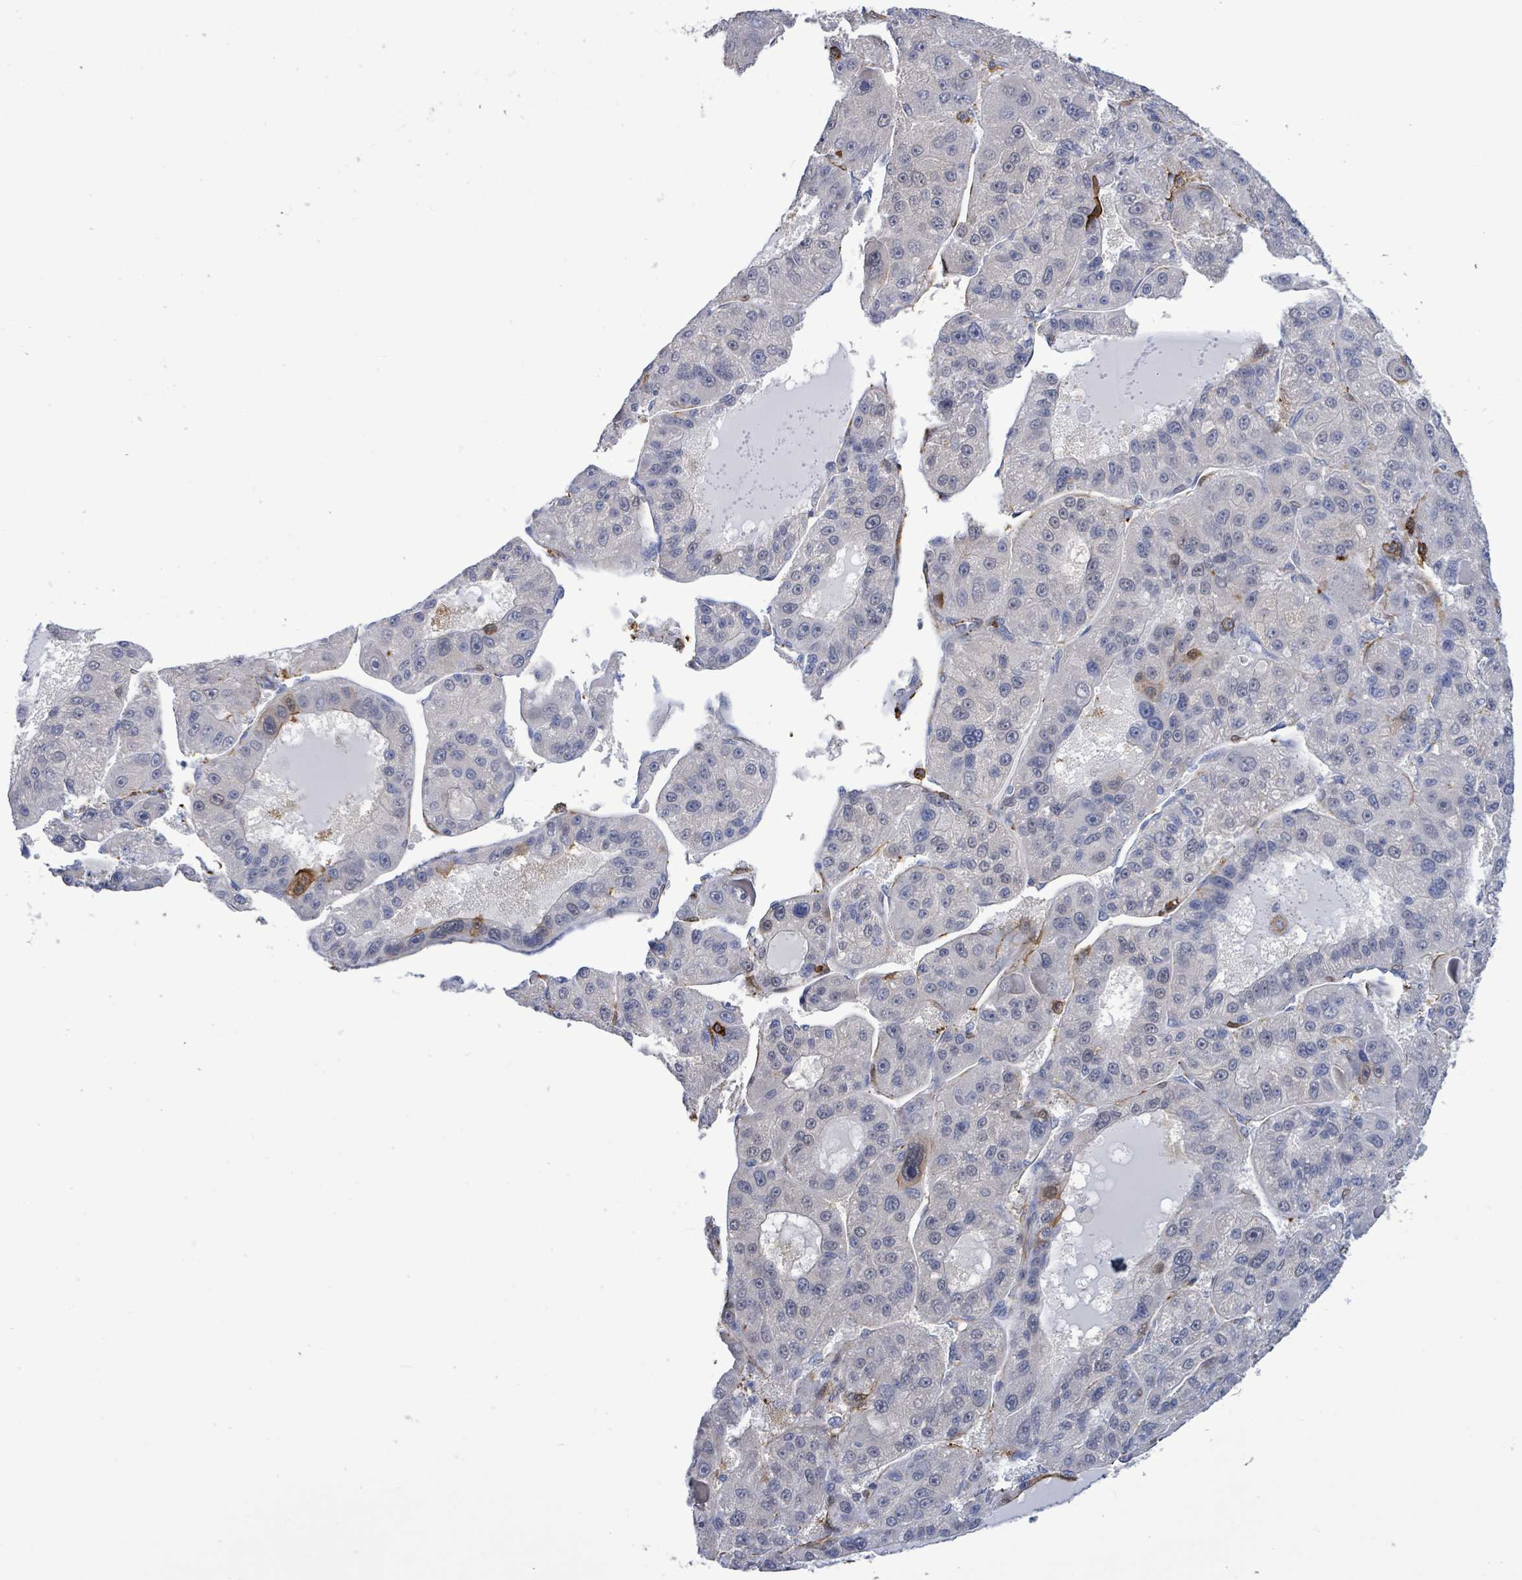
{"staining": {"intensity": "negative", "quantity": "none", "location": "none"}, "tissue": "liver cancer", "cell_type": "Tumor cells", "image_type": "cancer", "snomed": [{"axis": "morphology", "description": "Carcinoma, Hepatocellular, NOS"}, {"axis": "topography", "description": "Liver"}], "caption": "Immunohistochemical staining of liver hepatocellular carcinoma exhibits no significant expression in tumor cells. Nuclei are stained in blue.", "gene": "PRKRIP1", "patient": {"sex": "male", "age": 76}}